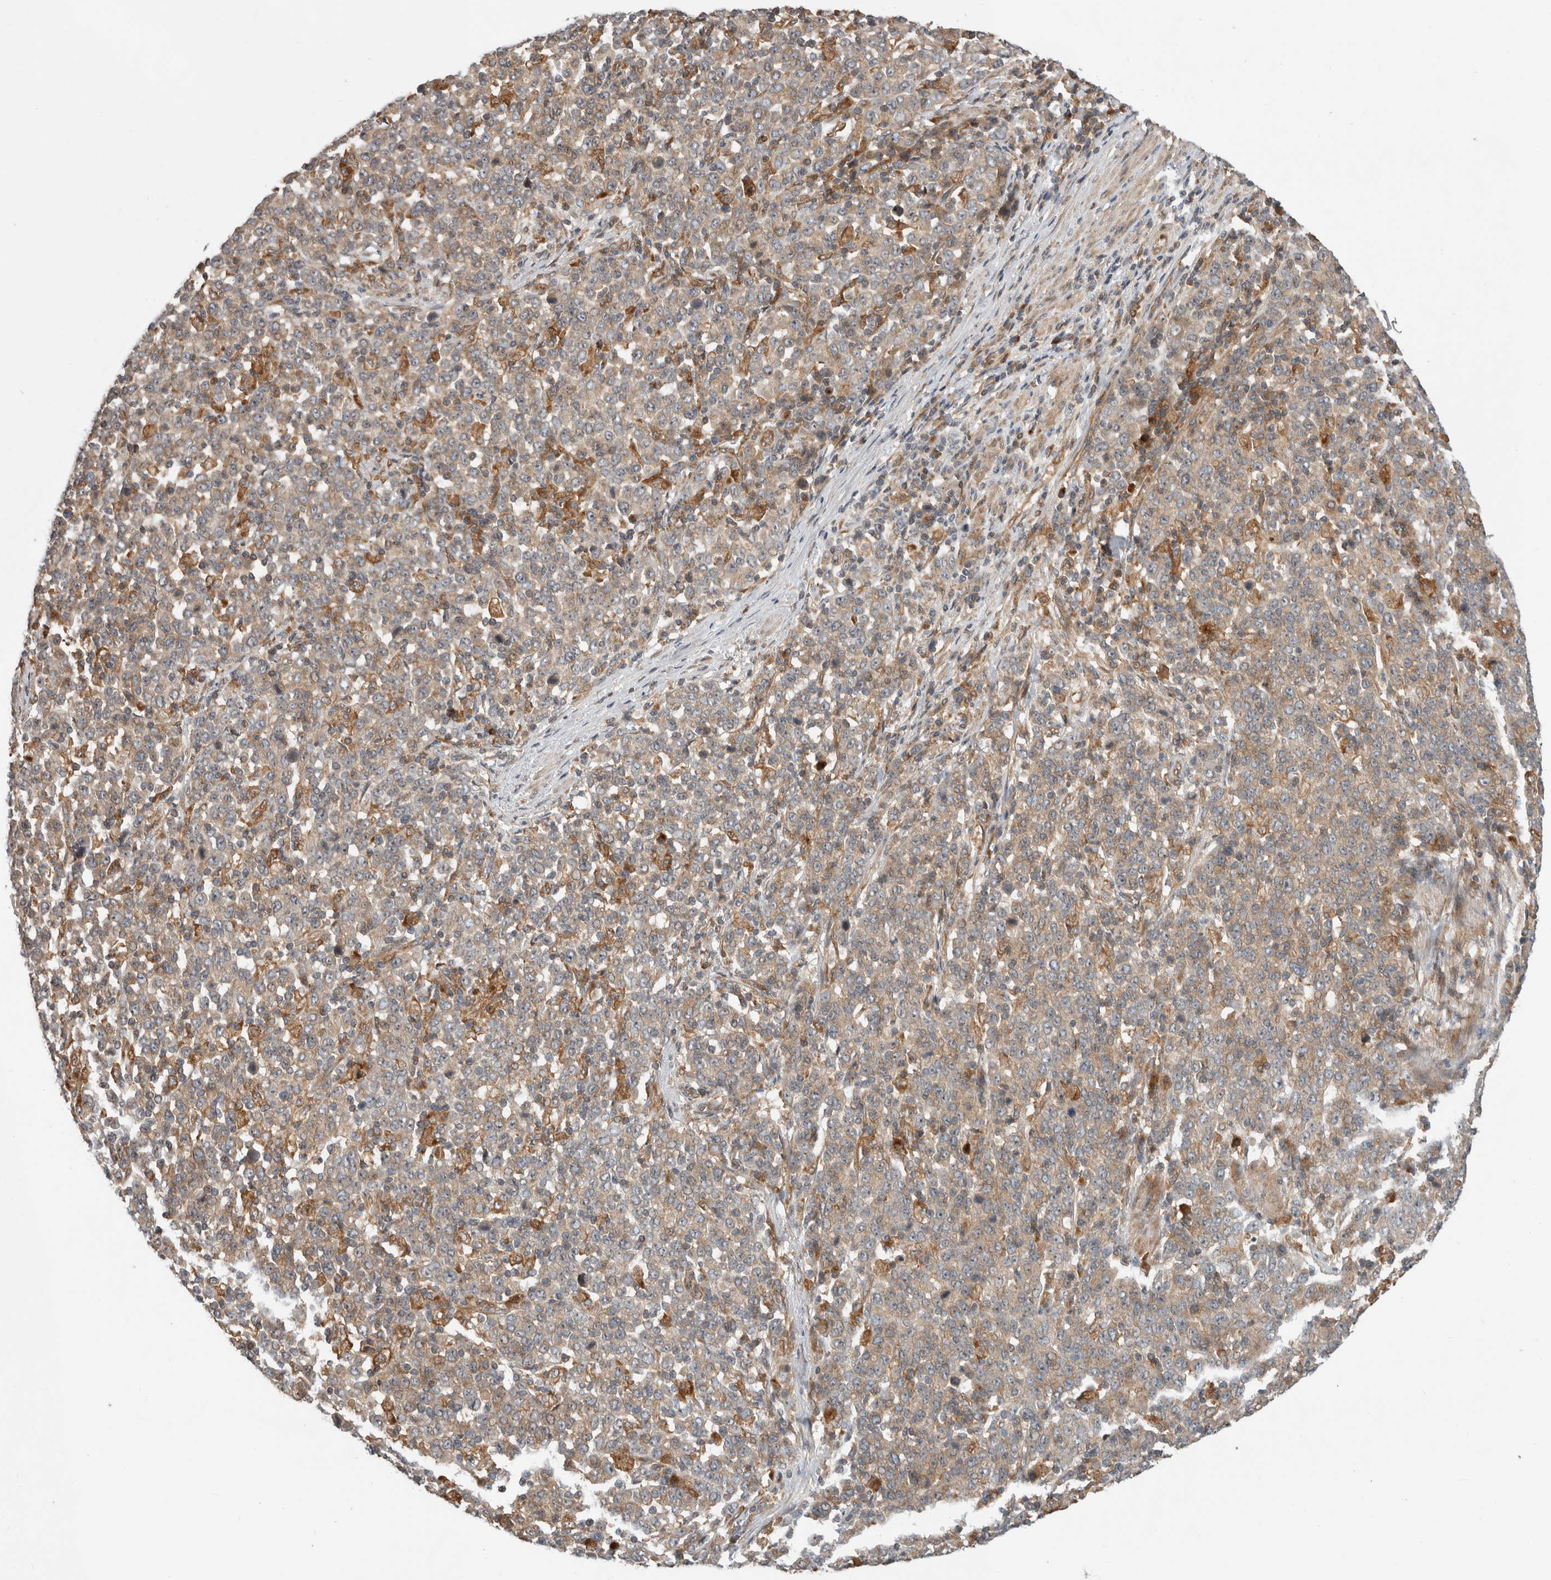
{"staining": {"intensity": "weak", "quantity": ">75%", "location": "cytoplasmic/membranous"}, "tissue": "stomach cancer", "cell_type": "Tumor cells", "image_type": "cancer", "snomed": [{"axis": "morphology", "description": "Adenocarcinoma, NOS"}, {"axis": "topography", "description": "Stomach, upper"}], "caption": "Weak cytoplasmic/membranous positivity for a protein is seen in about >75% of tumor cells of adenocarcinoma (stomach) using IHC.", "gene": "WASF2", "patient": {"sex": "male", "age": 69}}